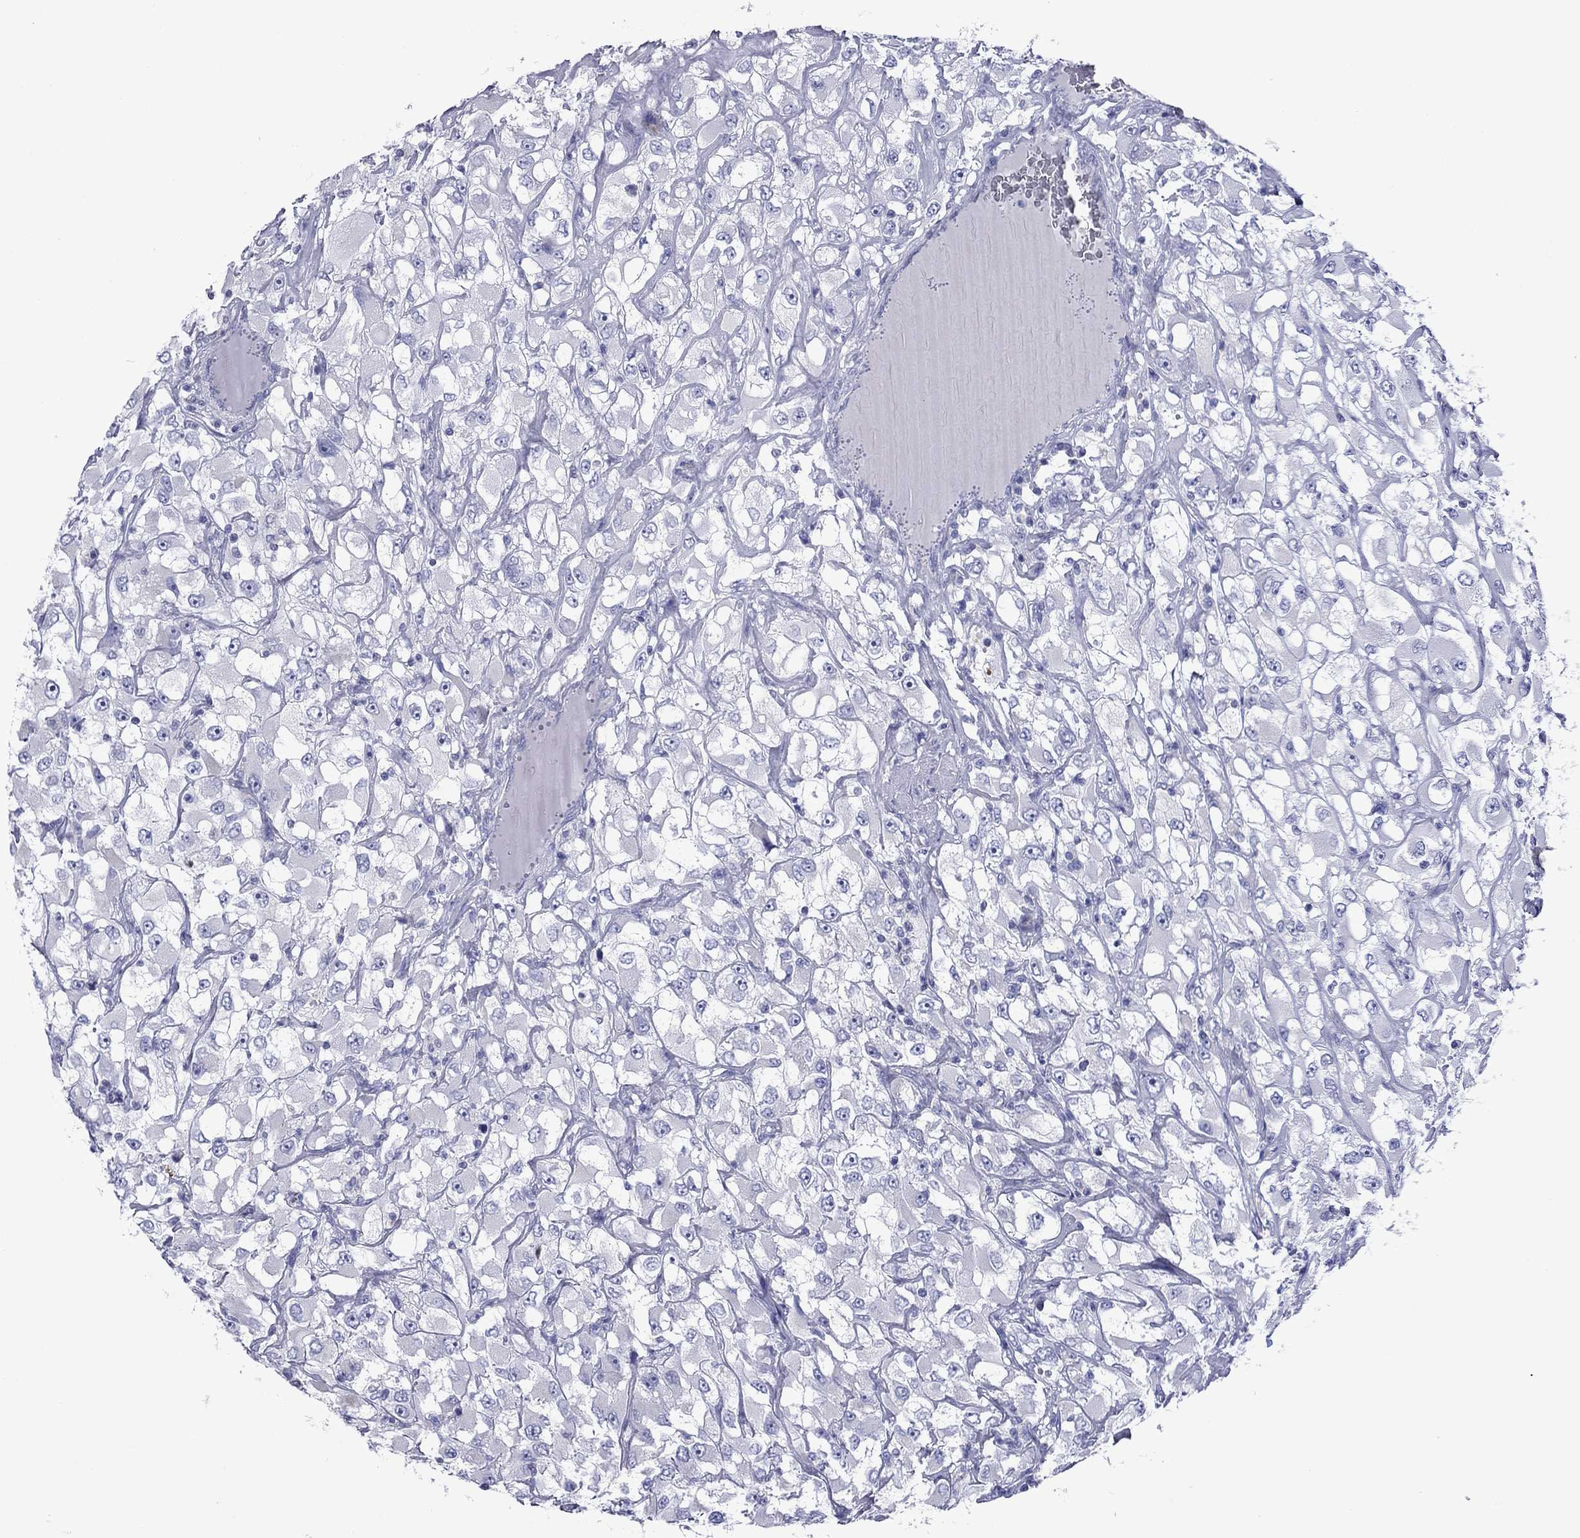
{"staining": {"intensity": "negative", "quantity": "none", "location": "none"}, "tissue": "renal cancer", "cell_type": "Tumor cells", "image_type": "cancer", "snomed": [{"axis": "morphology", "description": "Adenocarcinoma, NOS"}, {"axis": "topography", "description": "Kidney"}], "caption": "This is an immunohistochemistry histopathology image of renal cancer. There is no positivity in tumor cells.", "gene": "ACADSB", "patient": {"sex": "female", "age": 52}}